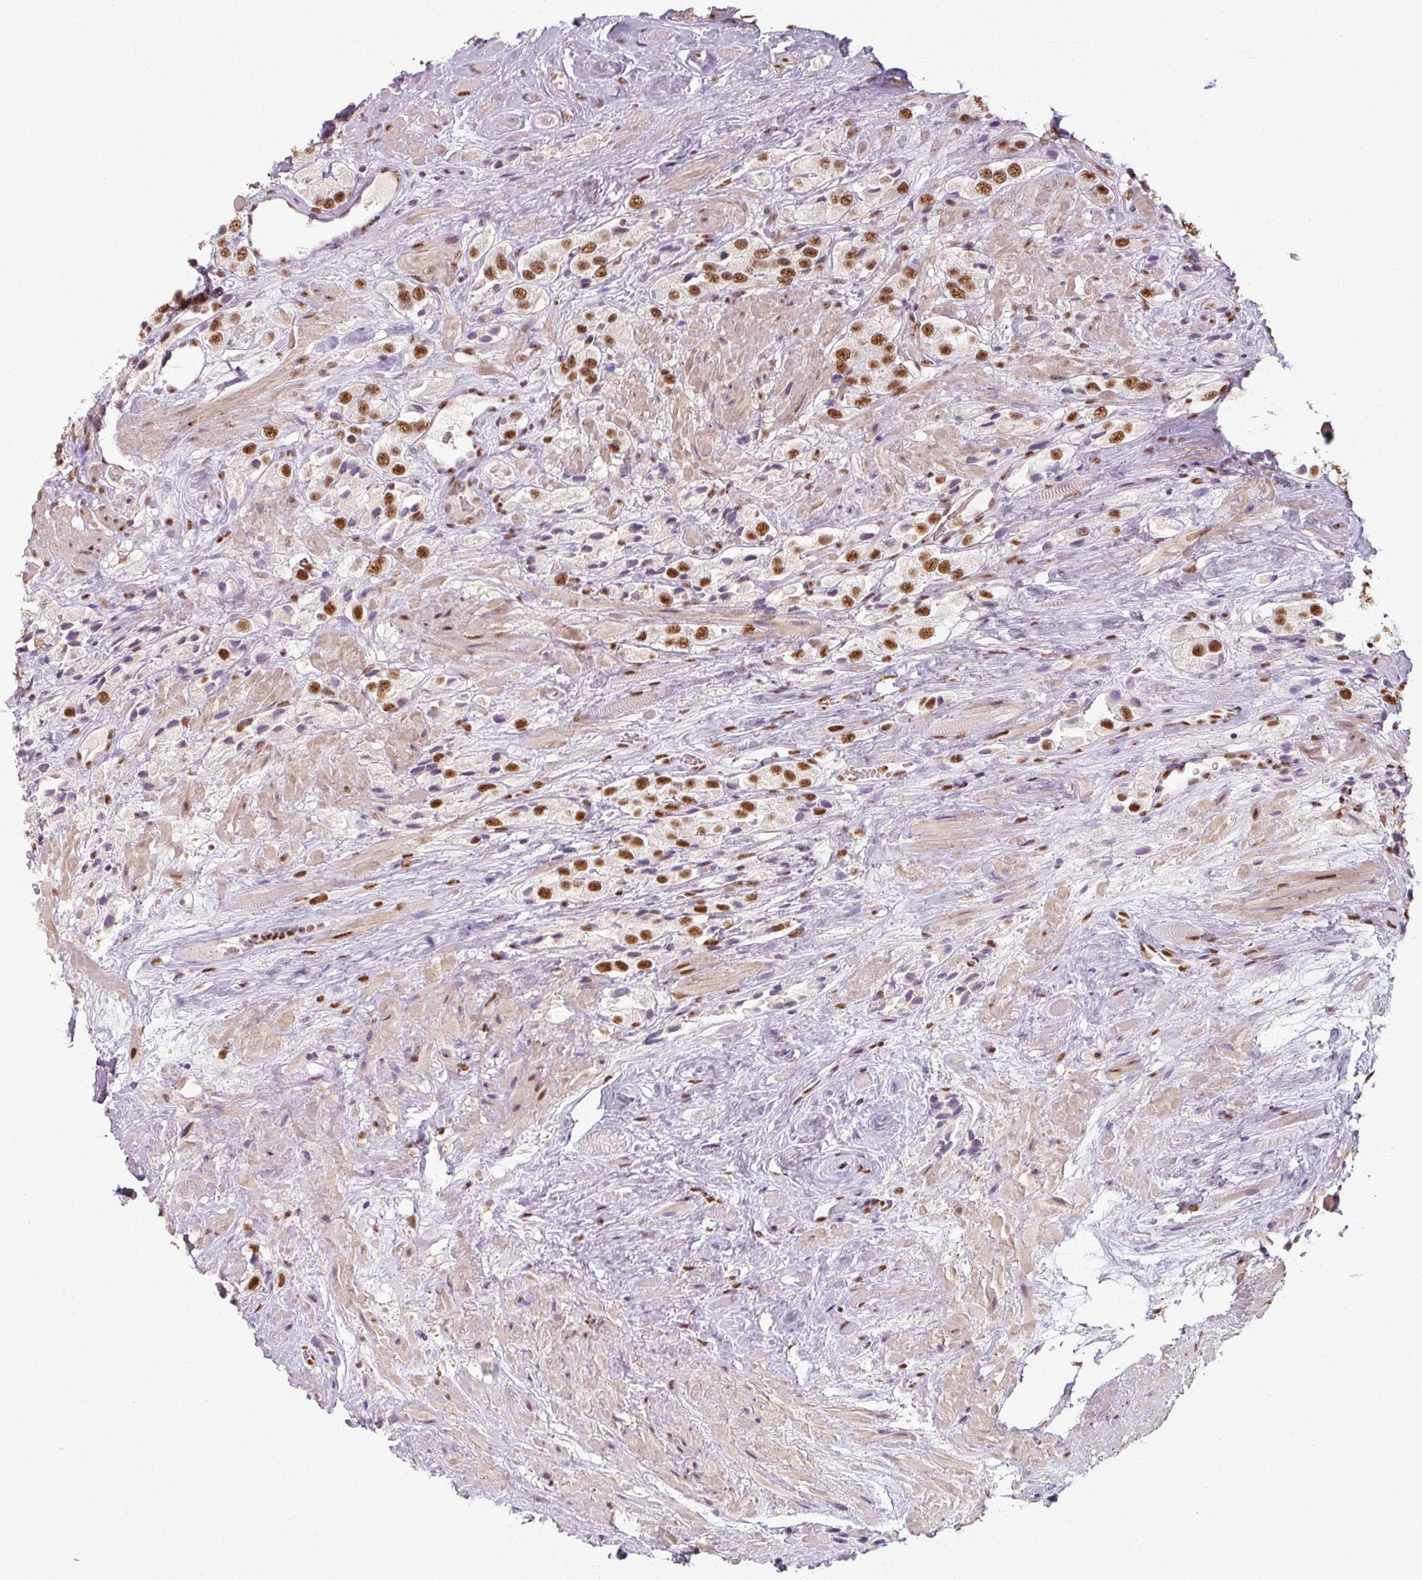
{"staining": {"intensity": "strong", "quantity": ">75%", "location": "nuclear"}, "tissue": "prostate cancer", "cell_type": "Tumor cells", "image_type": "cancer", "snomed": [{"axis": "morphology", "description": "Adenocarcinoma, High grade"}, {"axis": "topography", "description": "Prostate and seminal vesicle, NOS"}], "caption": "Approximately >75% of tumor cells in prostate cancer (adenocarcinoma (high-grade)) display strong nuclear protein staining as visualized by brown immunohistochemical staining.", "gene": "ZFTRAF1", "patient": {"sex": "male", "age": 64}}